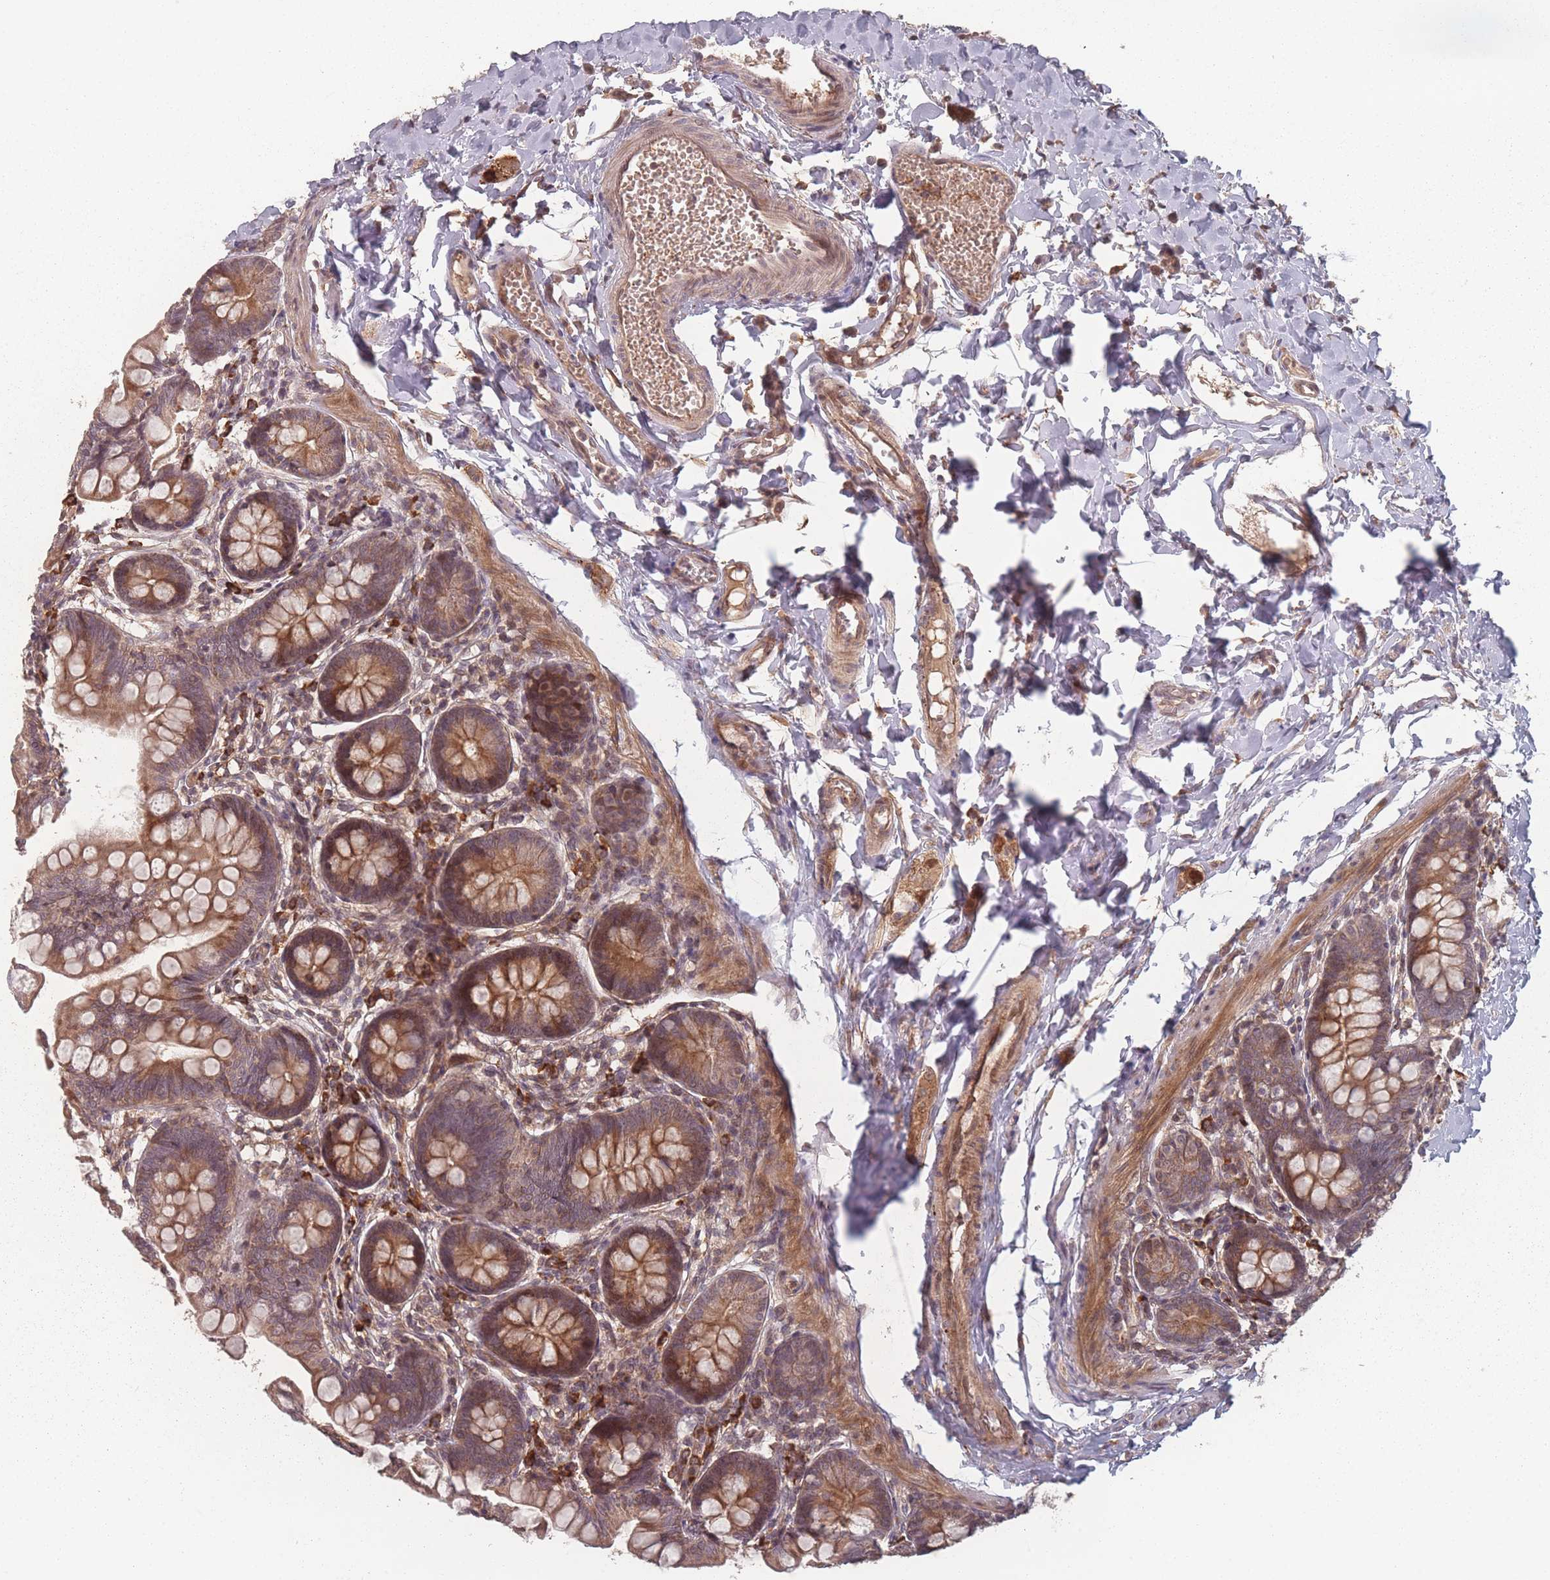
{"staining": {"intensity": "moderate", "quantity": ">75%", "location": "cytoplasmic/membranous"}, "tissue": "small intestine", "cell_type": "Glandular cells", "image_type": "normal", "snomed": [{"axis": "morphology", "description": "Normal tissue, NOS"}, {"axis": "topography", "description": "Small intestine"}], "caption": "Immunohistochemical staining of unremarkable human small intestine demonstrates moderate cytoplasmic/membranous protein staining in approximately >75% of glandular cells. (brown staining indicates protein expression, while blue staining denotes nuclei).", "gene": "HAGH", "patient": {"sex": "male", "age": 7}}